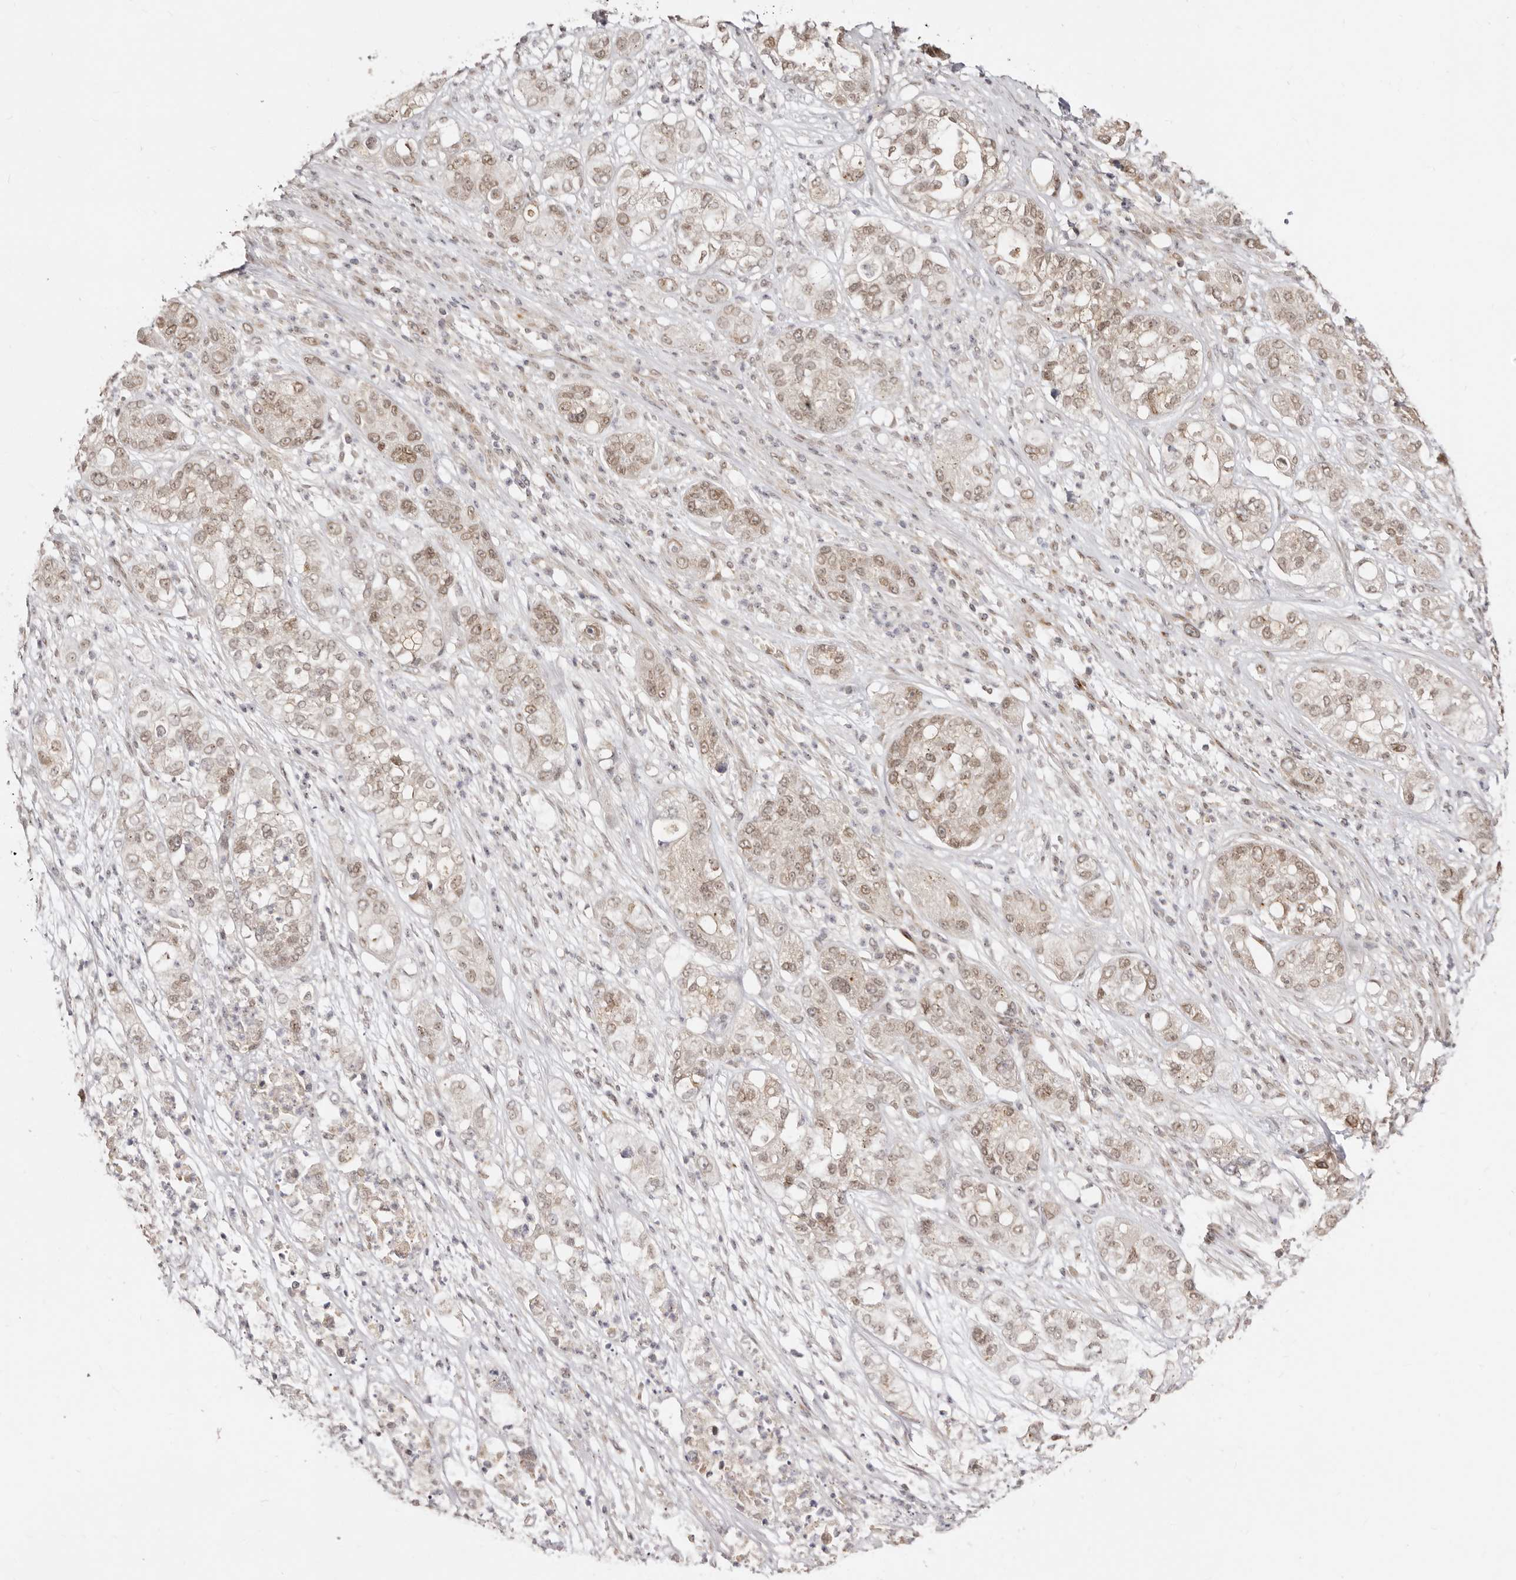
{"staining": {"intensity": "moderate", "quantity": "25%-75%", "location": "nuclear"}, "tissue": "pancreatic cancer", "cell_type": "Tumor cells", "image_type": "cancer", "snomed": [{"axis": "morphology", "description": "Adenocarcinoma, NOS"}, {"axis": "topography", "description": "Pancreas"}], "caption": "The immunohistochemical stain labels moderate nuclear positivity in tumor cells of pancreatic cancer (adenocarcinoma) tissue.", "gene": "LCORL", "patient": {"sex": "female", "age": 78}}